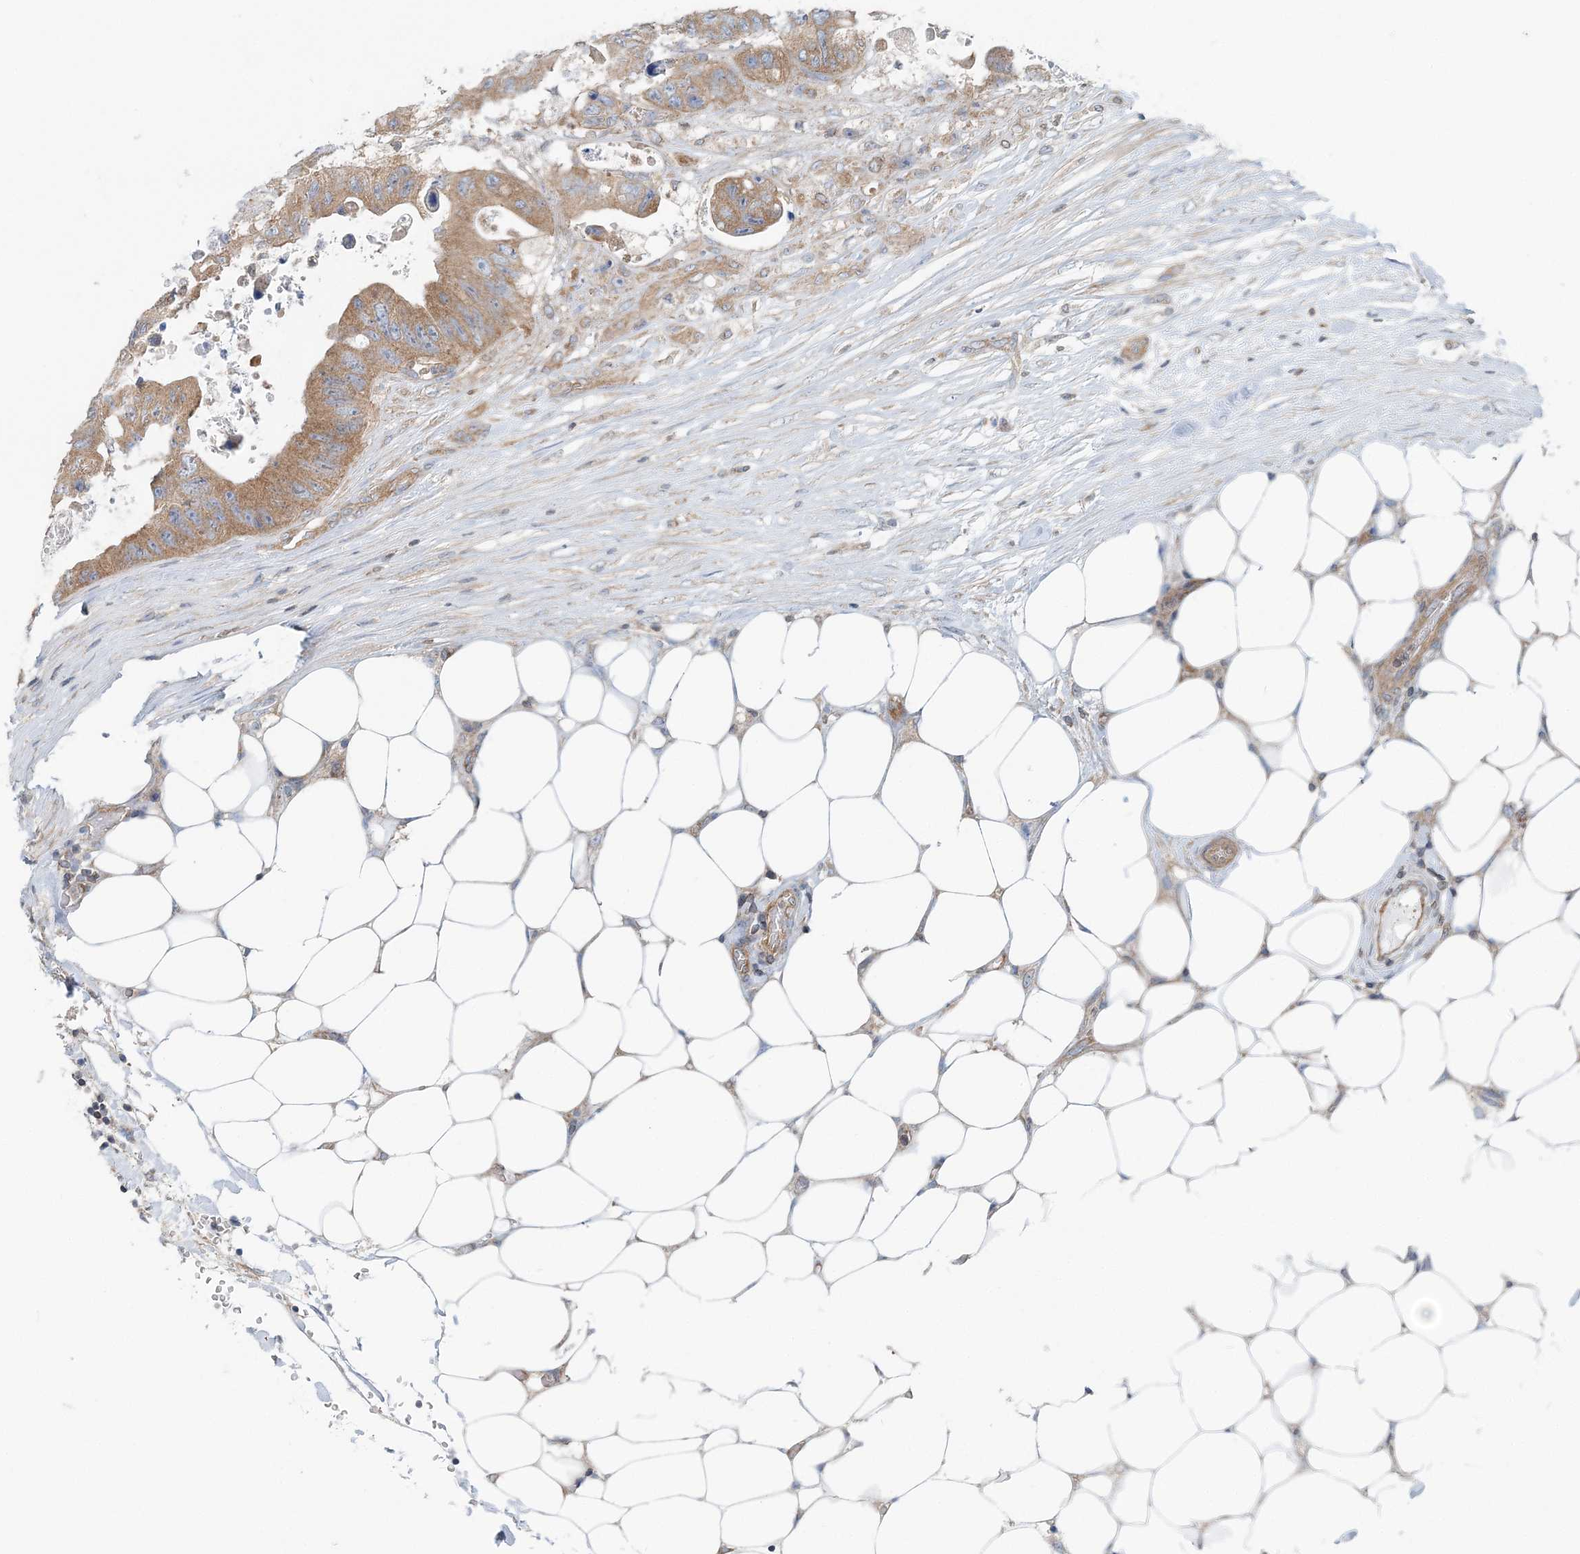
{"staining": {"intensity": "moderate", "quantity": ">75%", "location": "cytoplasmic/membranous"}, "tissue": "colorectal cancer", "cell_type": "Tumor cells", "image_type": "cancer", "snomed": [{"axis": "morphology", "description": "Adenocarcinoma, NOS"}, {"axis": "topography", "description": "Colon"}], "caption": "The immunohistochemical stain shows moderate cytoplasmic/membranous expression in tumor cells of colorectal cancer tissue.", "gene": "MOB4", "patient": {"sex": "female", "age": 46}}